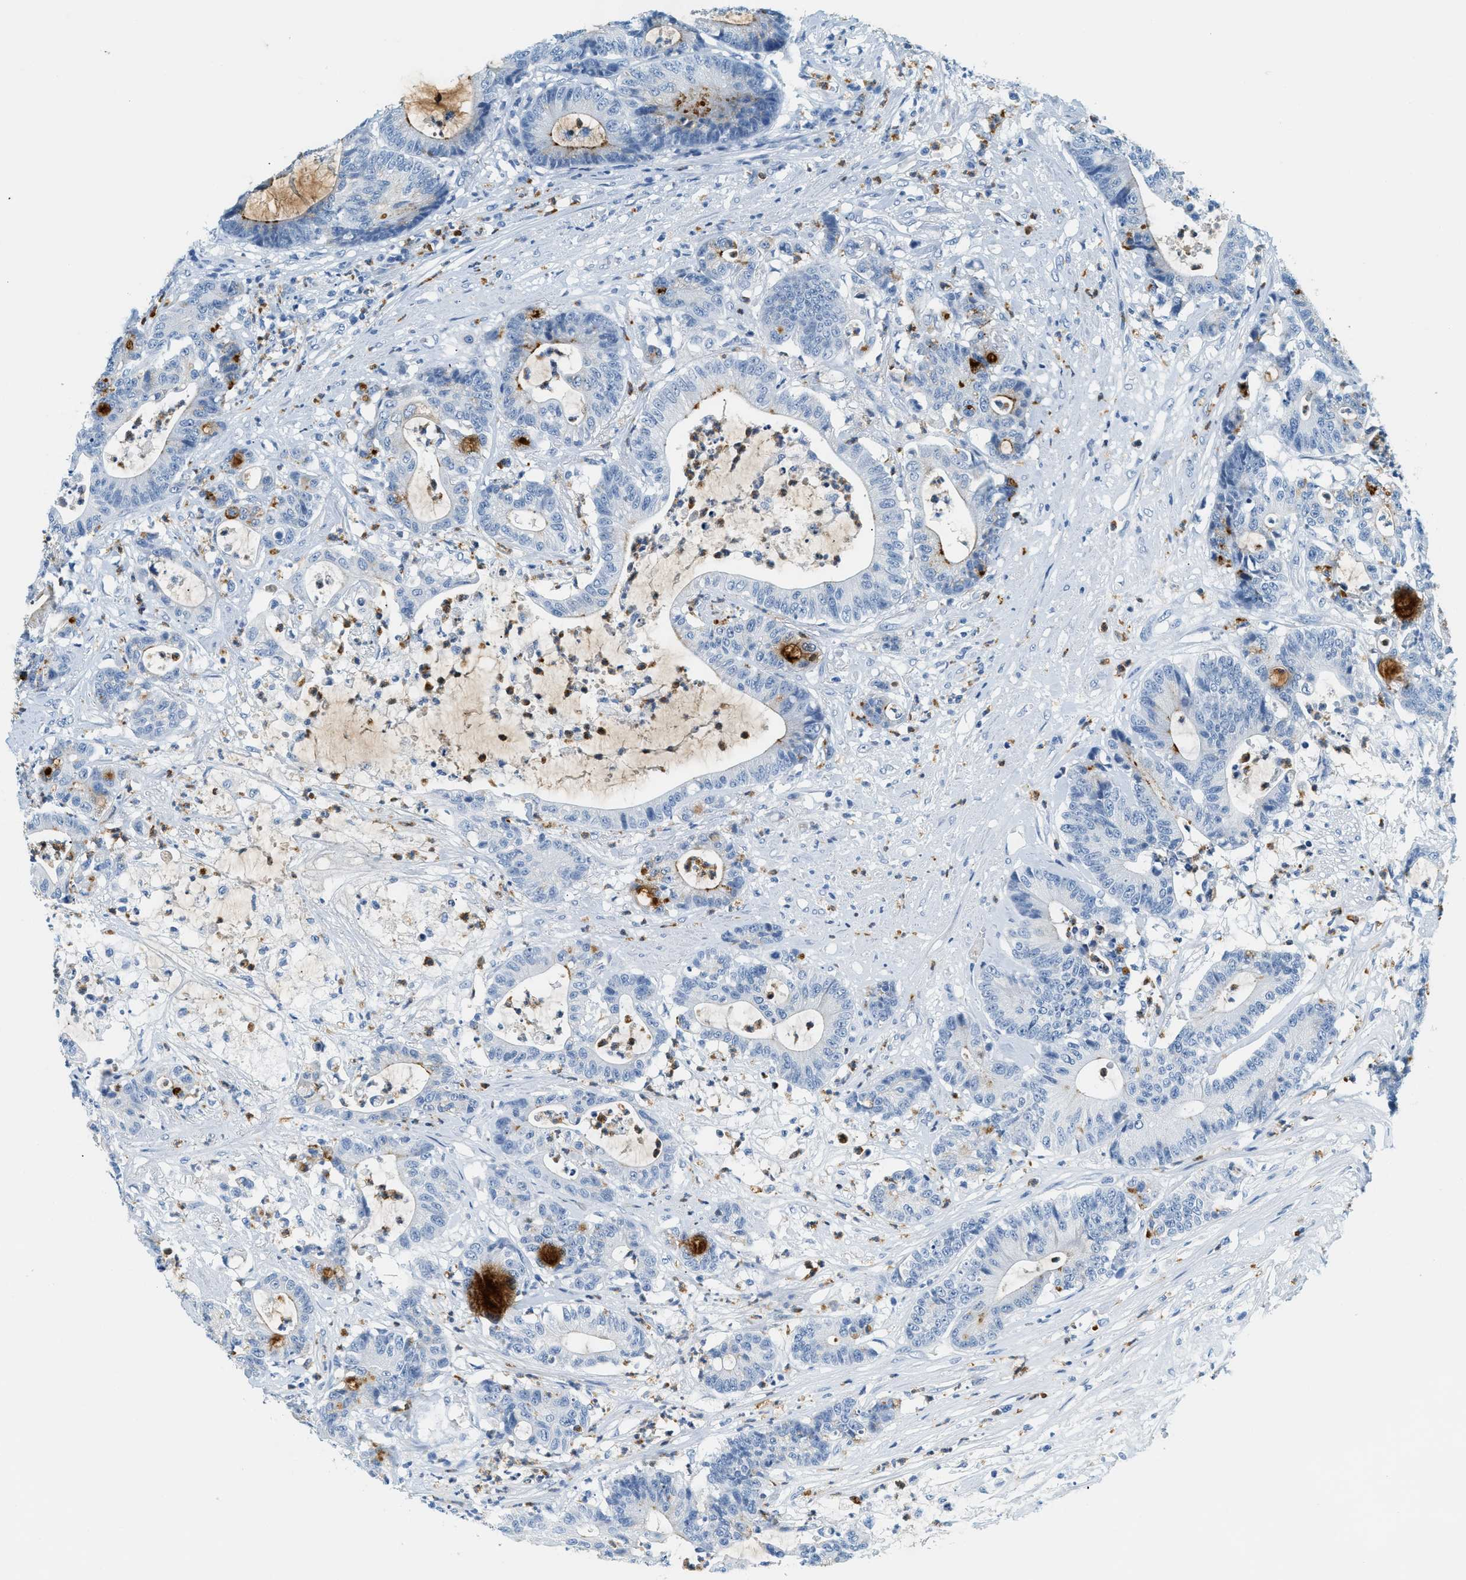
{"staining": {"intensity": "moderate", "quantity": "<25%", "location": "cytoplasmic/membranous"}, "tissue": "colorectal cancer", "cell_type": "Tumor cells", "image_type": "cancer", "snomed": [{"axis": "morphology", "description": "Adenocarcinoma, NOS"}, {"axis": "topography", "description": "Colon"}], "caption": "Protein staining demonstrates moderate cytoplasmic/membranous staining in approximately <25% of tumor cells in adenocarcinoma (colorectal).", "gene": "LCN2", "patient": {"sex": "female", "age": 84}}